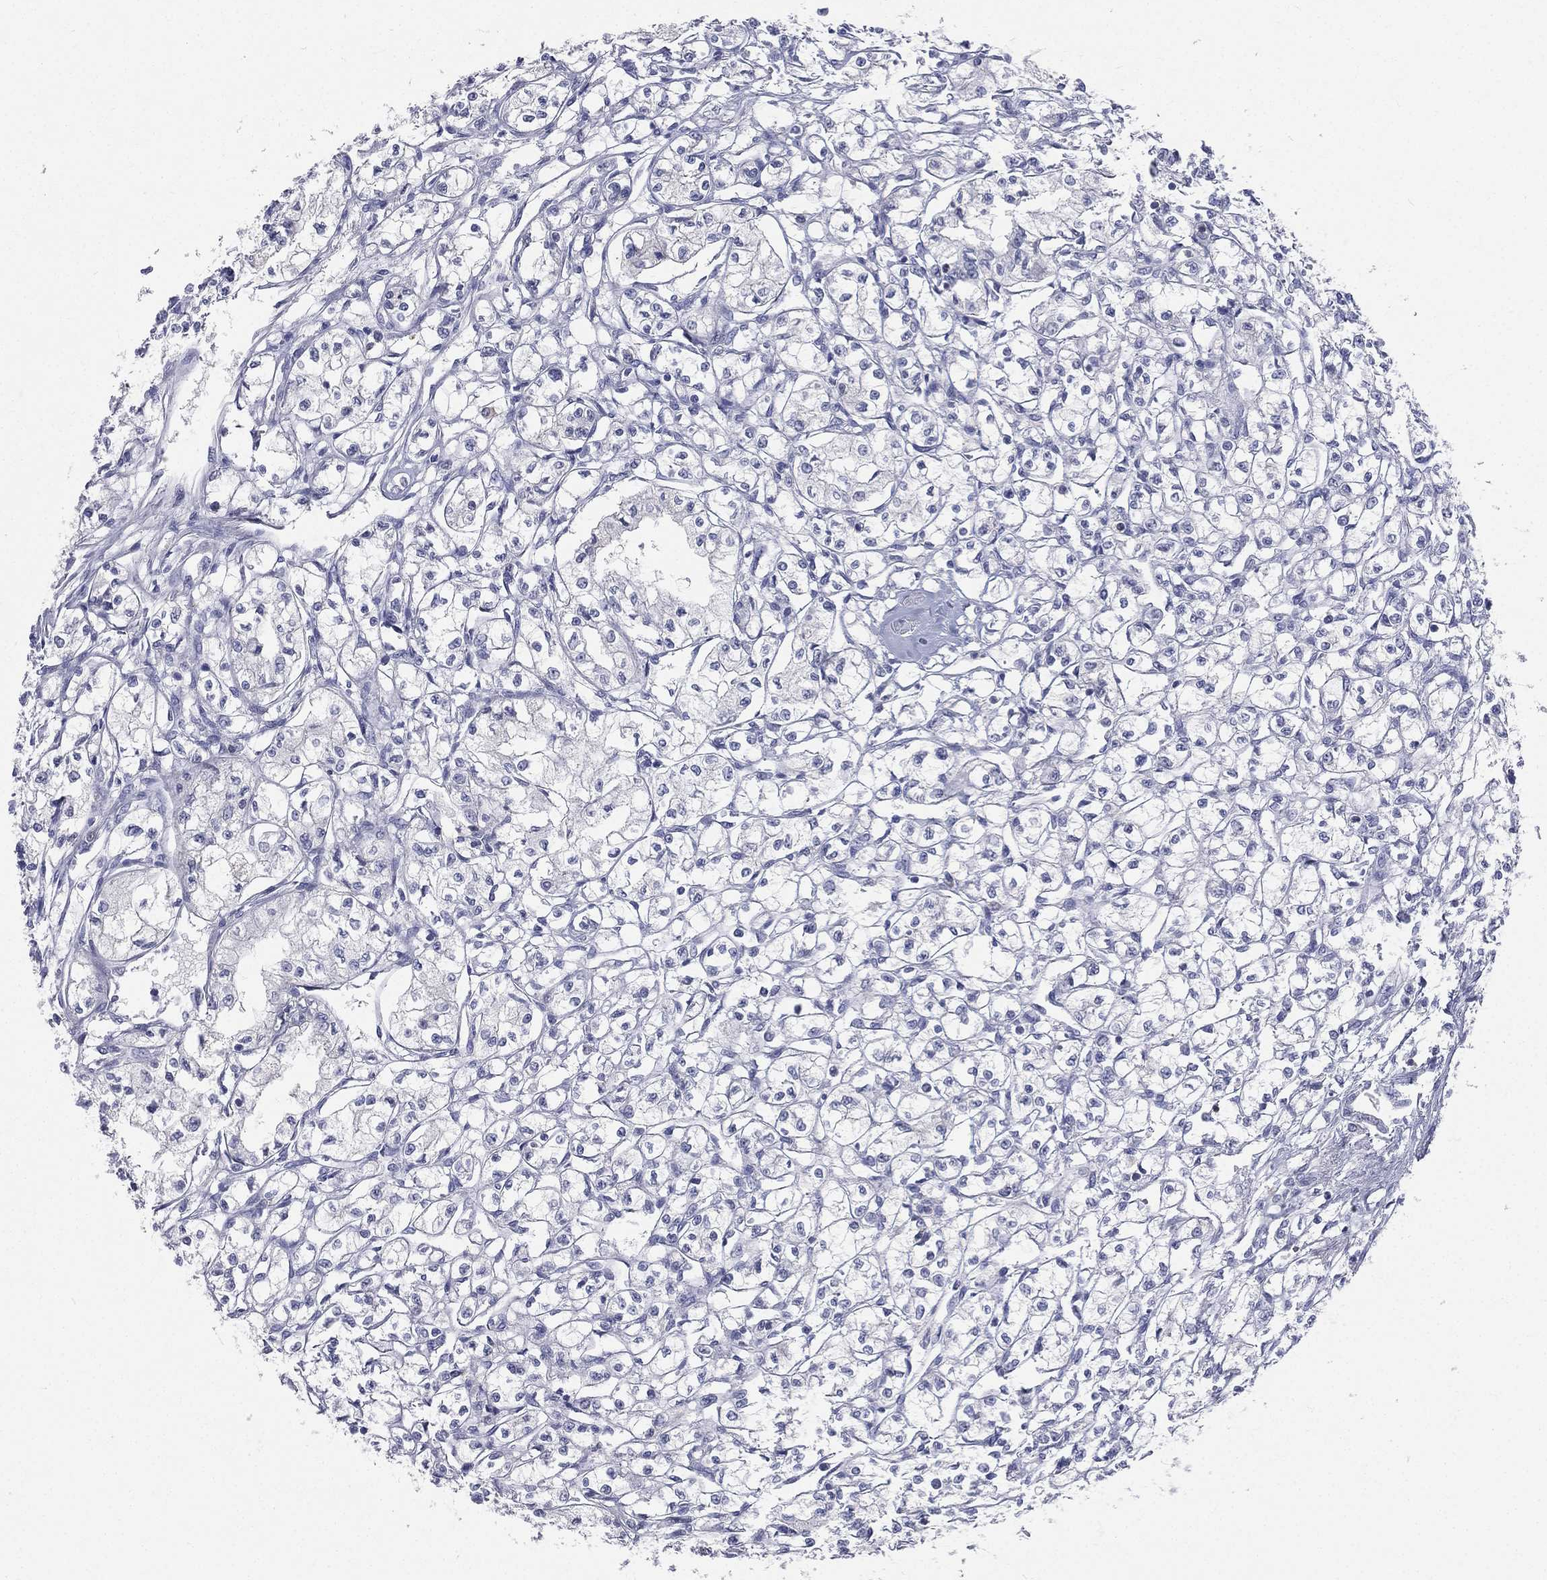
{"staining": {"intensity": "negative", "quantity": "none", "location": "none"}, "tissue": "renal cancer", "cell_type": "Tumor cells", "image_type": "cancer", "snomed": [{"axis": "morphology", "description": "Adenocarcinoma, NOS"}, {"axis": "topography", "description": "Kidney"}], "caption": "Immunohistochemistry micrograph of adenocarcinoma (renal) stained for a protein (brown), which exhibits no staining in tumor cells.", "gene": "CD3D", "patient": {"sex": "male", "age": 56}}